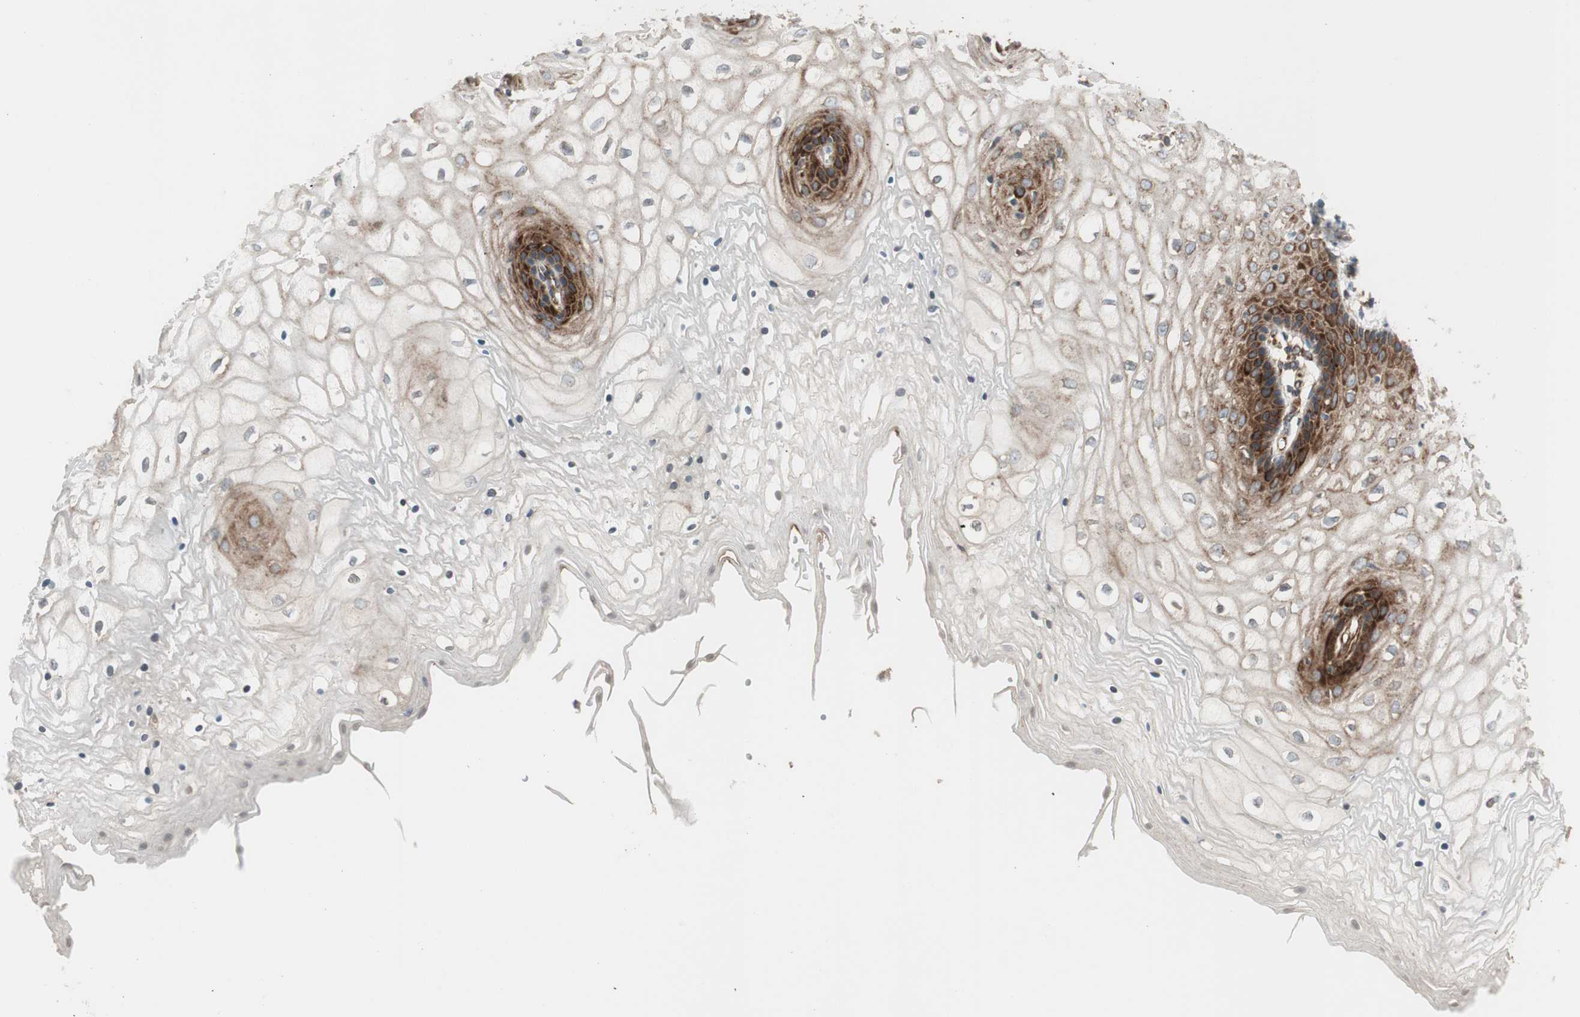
{"staining": {"intensity": "strong", "quantity": "25%-75%", "location": "cytoplasmic/membranous"}, "tissue": "vagina", "cell_type": "Squamous epithelial cells", "image_type": "normal", "snomed": [{"axis": "morphology", "description": "Normal tissue, NOS"}, {"axis": "topography", "description": "Vagina"}], "caption": "A micrograph of human vagina stained for a protein displays strong cytoplasmic/membranous brown staining in squamous epithelial cells.", "gene": "PPP2R5E", "patient": {"sex": "female", "age": 34}}